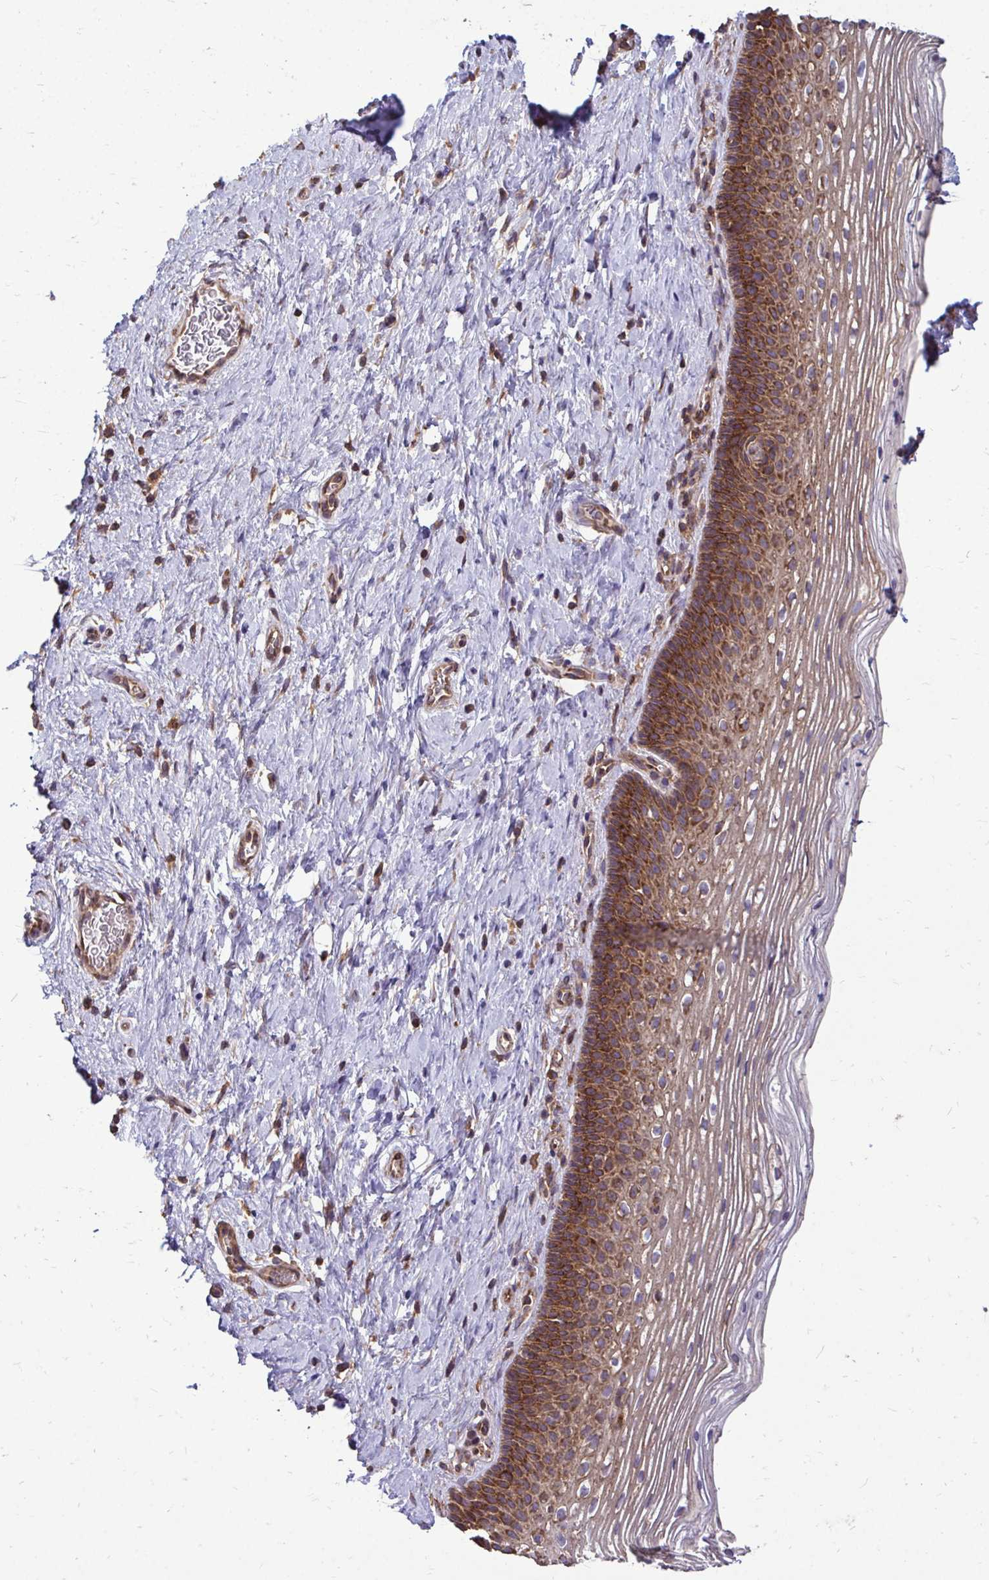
{"staining": {"intensity": "strong", "quantity": "25%-75%", "location": "cytoplasmic/membranous"}, "tissue": "cervix", "cell_type": "Glandular cells", "image_type": "normal", "snomed": [{"axis": "morphology", "description": "Normal tissue, NOS"}, {"axis": "topography", "description": "Cervix"}], "caption": "Protein staining reveals strong cytoplasmic/membranous expression in approximately 25%-75% of glandular cells in normal cervix.", "gene": "FMR1", "patient": {"sex": "female", "age": 34}}